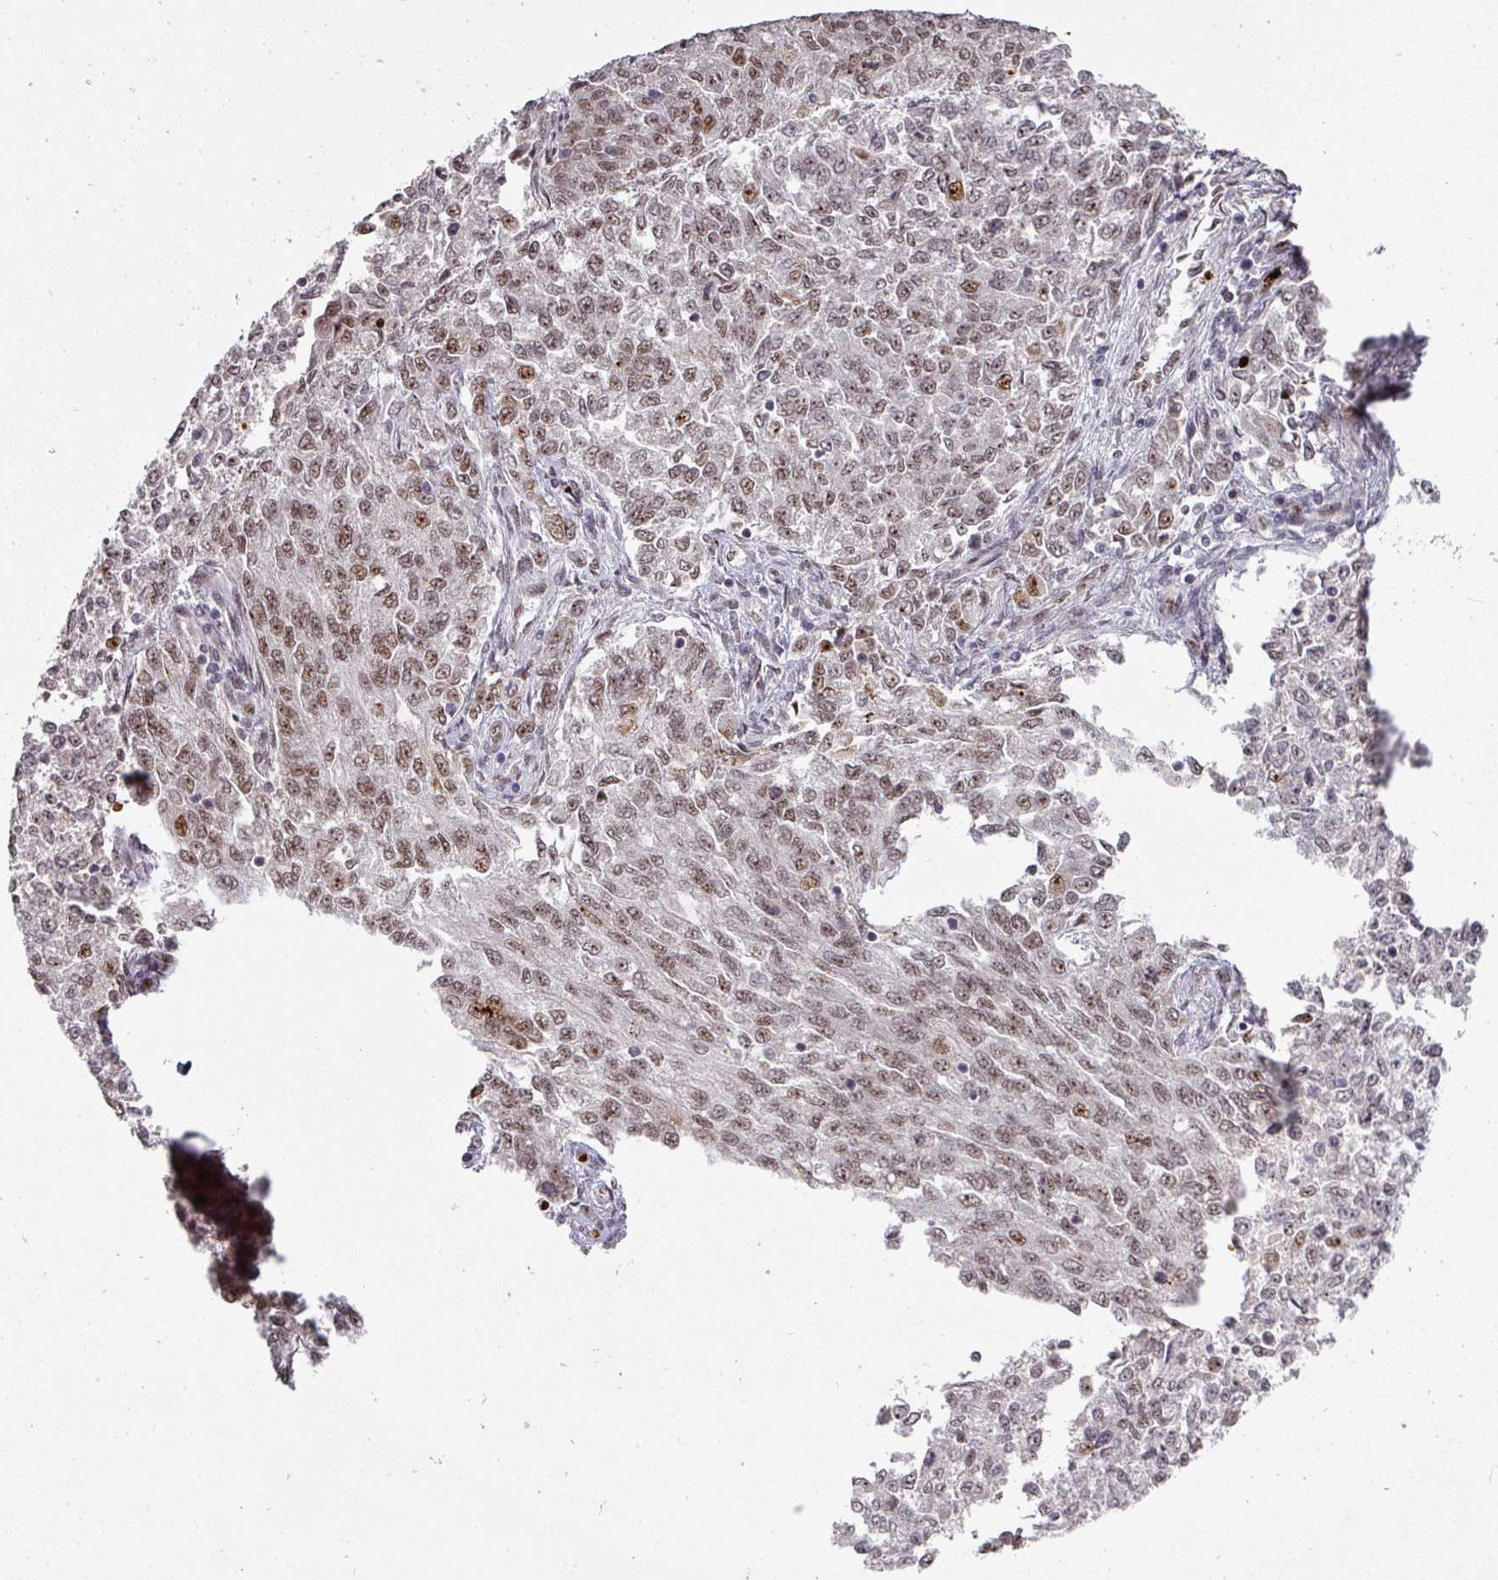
{"staining": {"intensity": "weak", "quantity": "25%-75%", "location": "nuclear"}, "tissue": "endometrial cancer", "cell_type": "Tumor cells", "image_type": "cancer", "snomed": [{"axis": "morphology", "description": "Adenocarcinoma, NOS"}, {"axis": "topography", "description": "Endometrium"}], "caption": "Immunohistochemical staining of endometrial cancer demonstrates weak nuclear protein staining in about 25%-75% of tumor cells.", "gene": "NEIL1", "patient": {"sex": "female", "age": 50}}